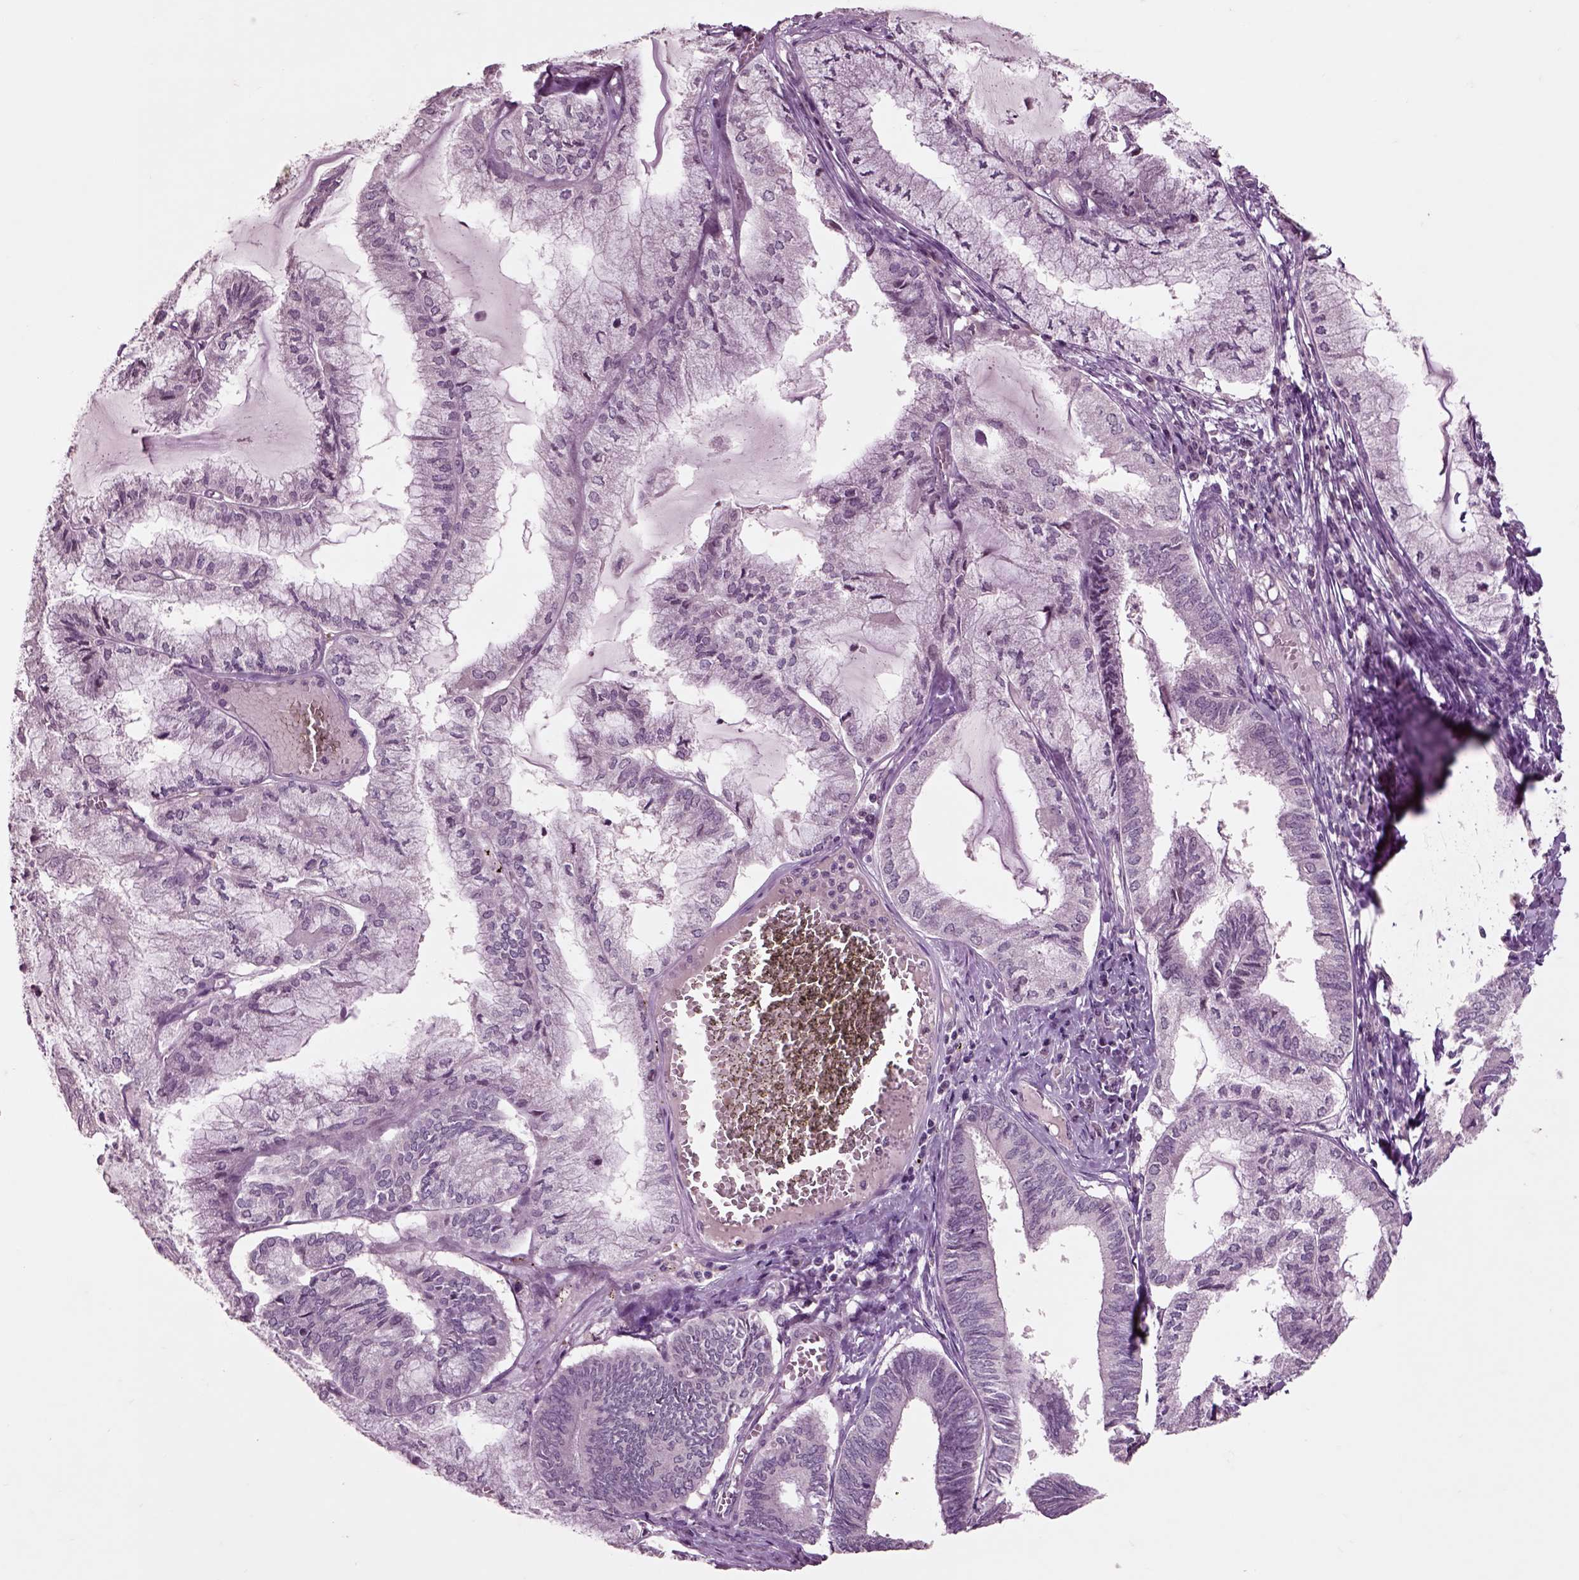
{"staining": {"intensity": "negative", "quantity": "none", "location": "none"}, "tissue": "endometrial cancer", "cell_type": "Tumor cells", "image_type": "cancer", "snomed": [{"axis": "morphology", "description": "Carcinoma, NOS"}, {"axis": "topography", "description": "Endometrium"}], "caption": "DAB (3,3'-diaminobenzidine) immunohistochemical staining of endometrial cancer exhibits no significant expression in tumor cells.", "gene": "CHGB", "patient": {"sex": "female", "age": 62}}